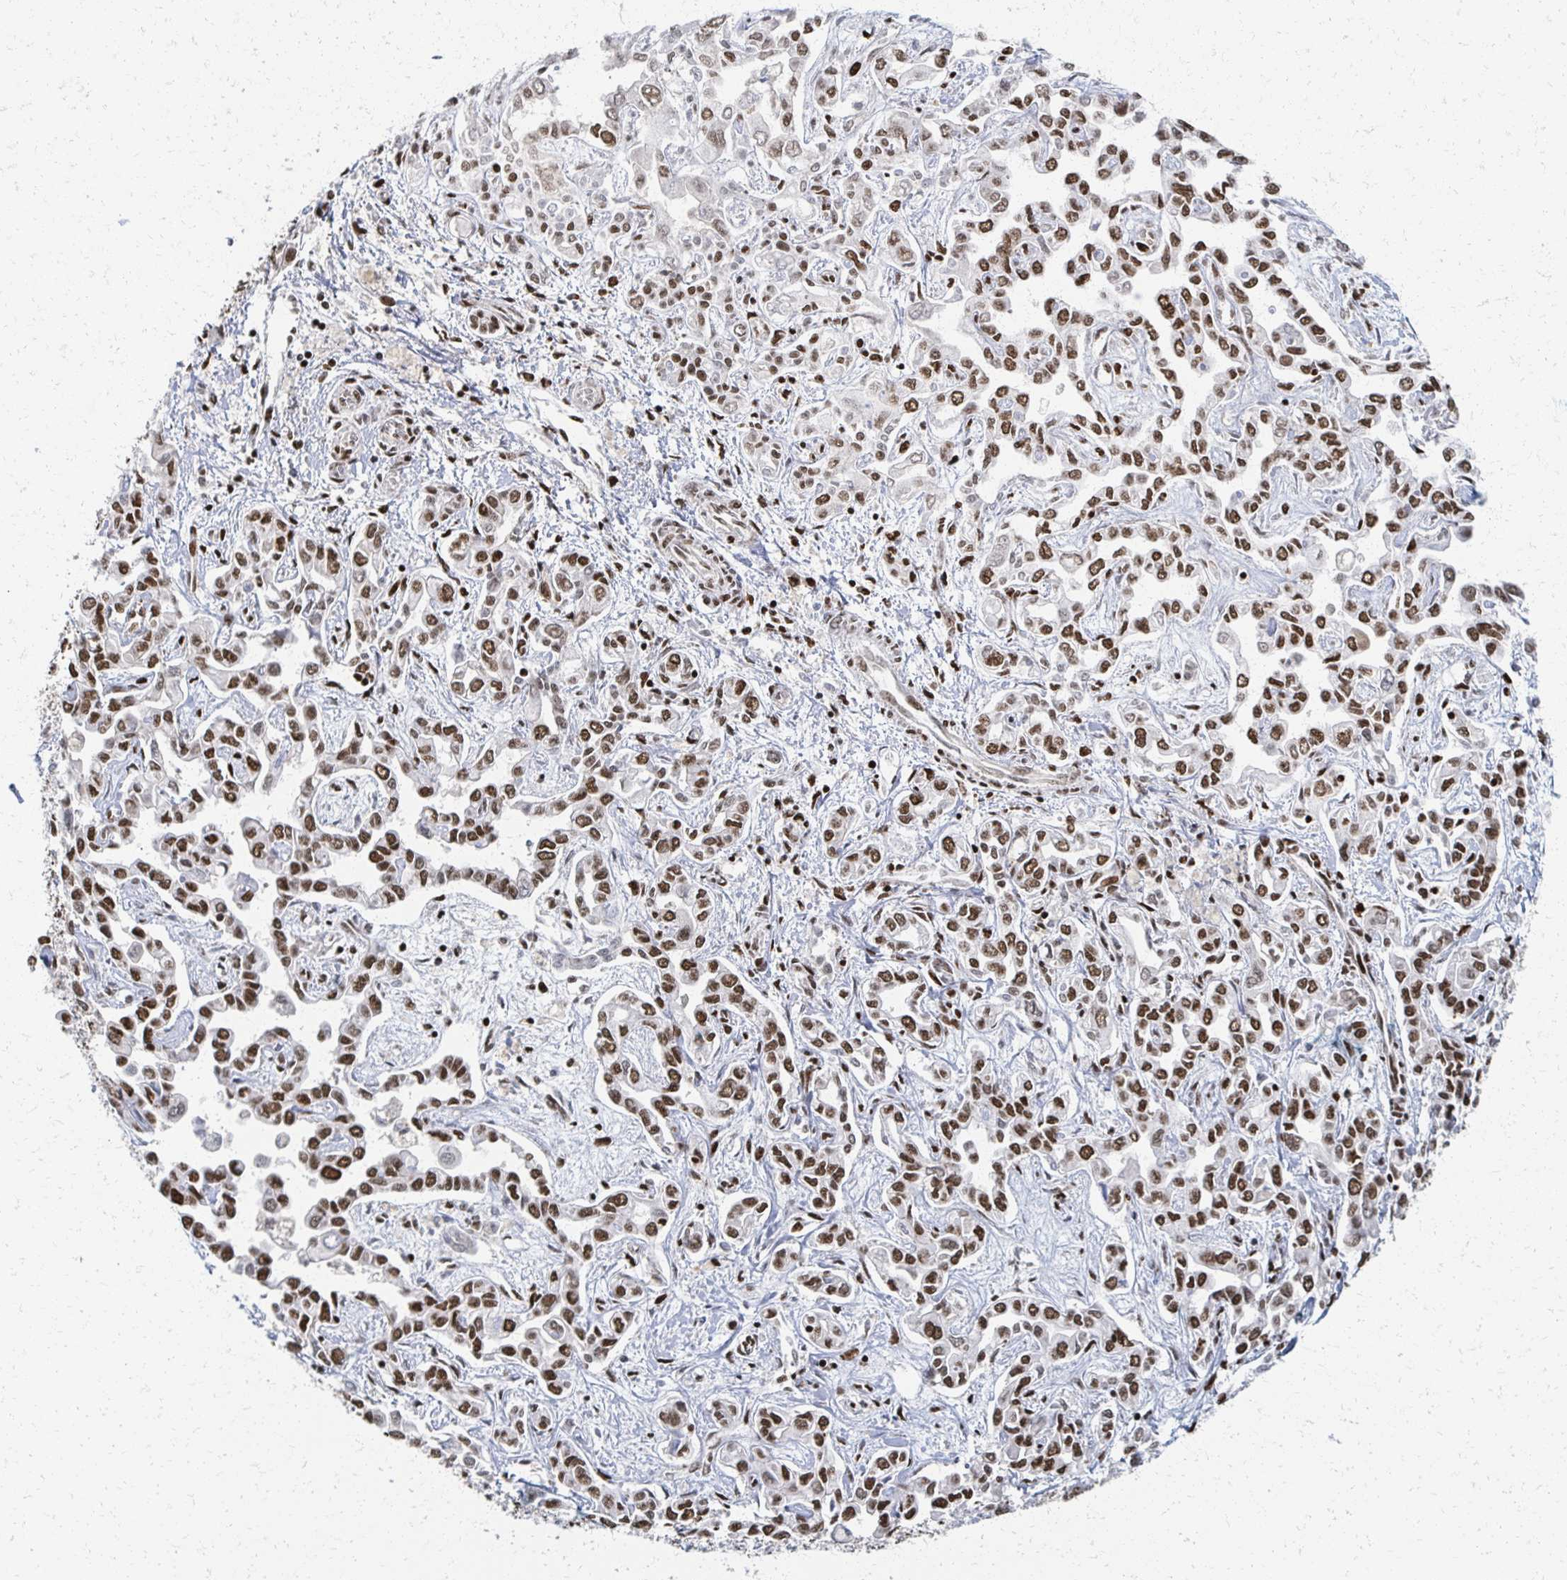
{"staining": {"intensity": "strong", "quantity": ">75%", "location": "nuclear"}, "tissue": "liver cancer", "cell_type": "Tumor cells", "image_type": "cancer", "snomed": [{"axis": "morphology", "description": "Cholangiocarcinoma"}, {"axis": "topography", "description": "Liver"}], "caption": "There is high levels of strong nuclear positivity in tumor cells of liver cancer (cholangiocarcinoma), as demonstrated by immunohistochemical staining (brown color).", "gene": "RBBP7", "patient": {"sex": "female", "age": 64}}